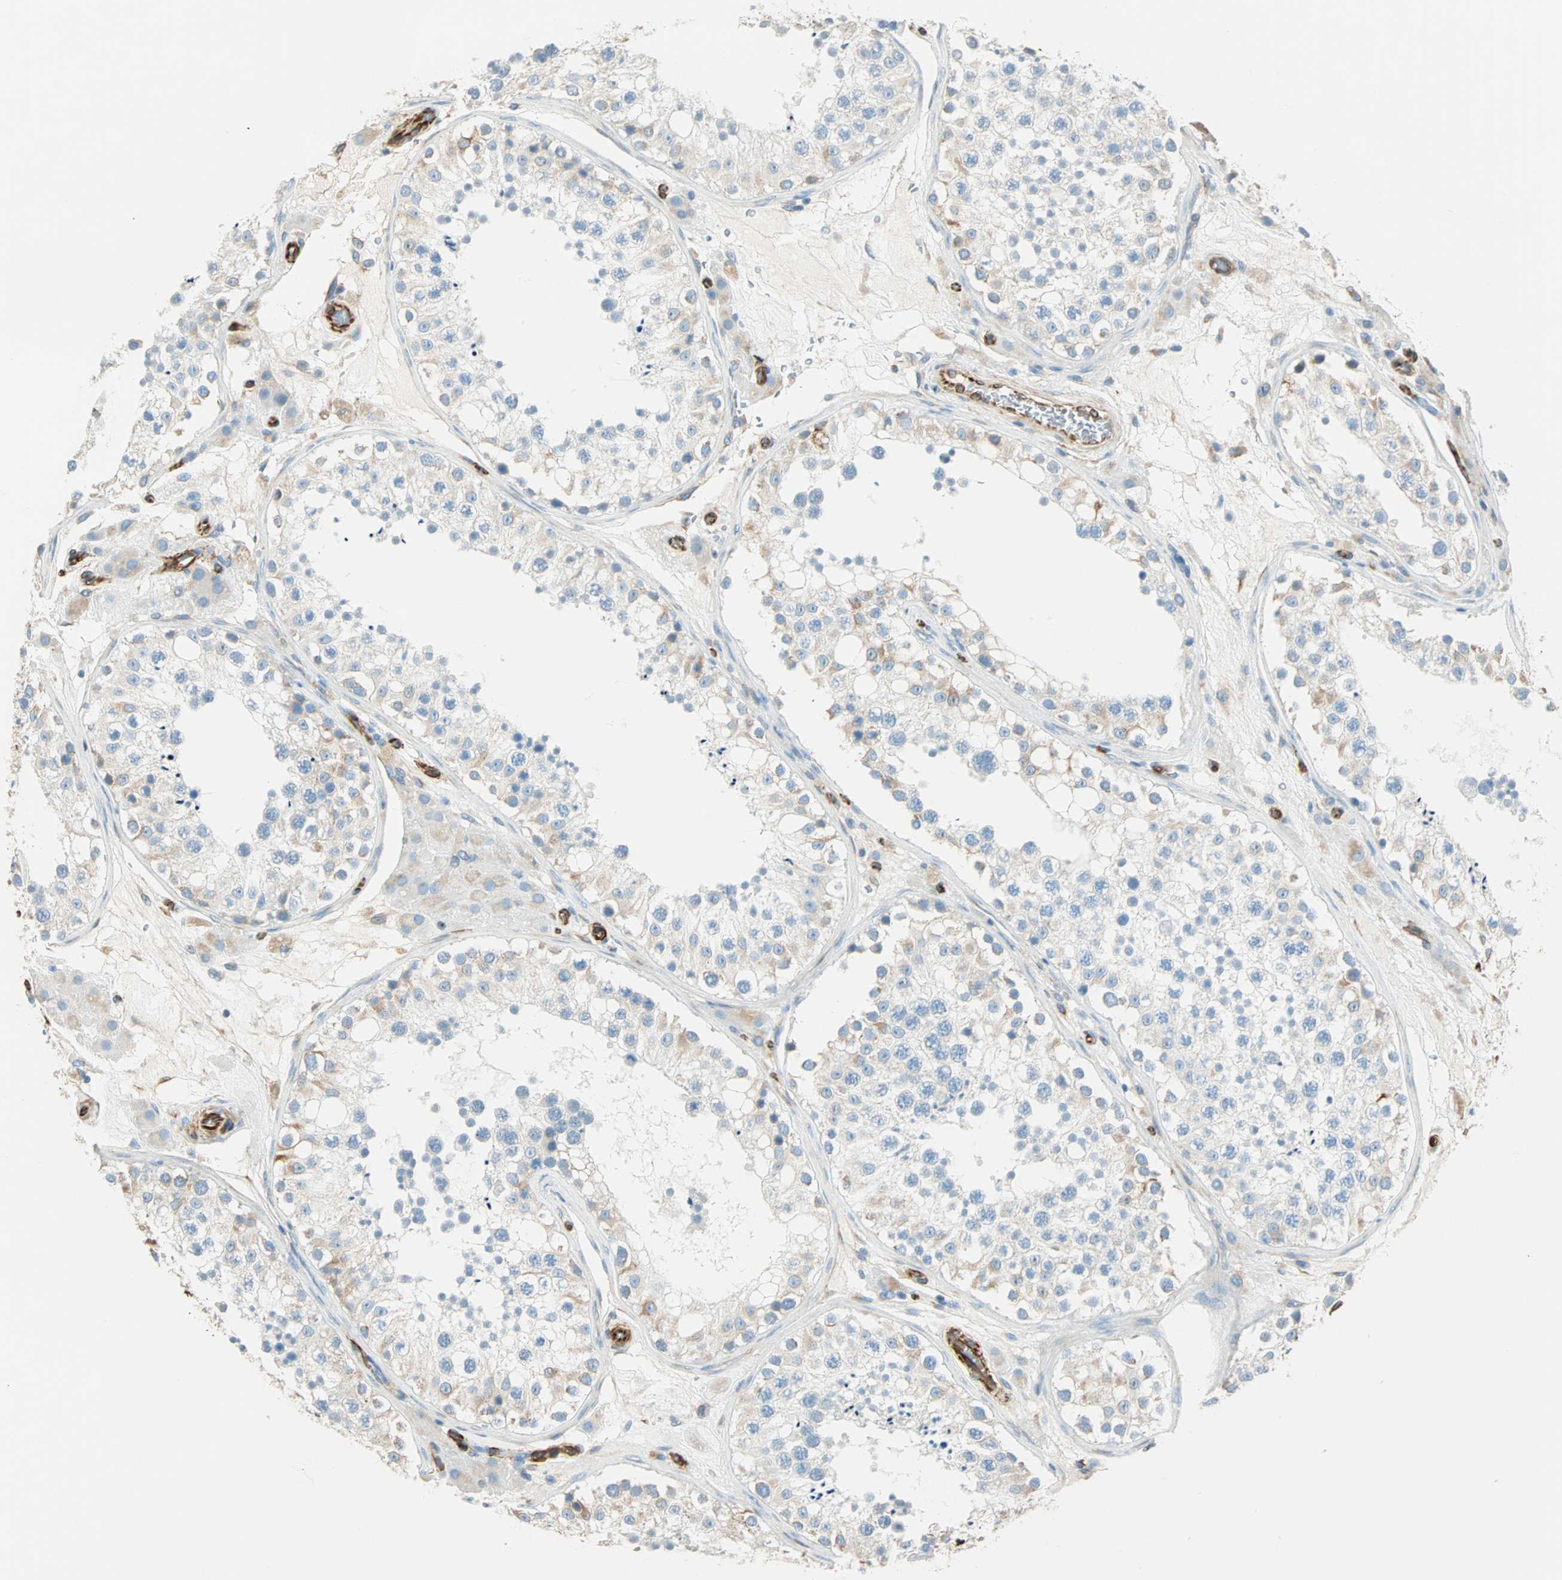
{"staining": {"intensity": "weak", "quantity": "<25%", "location": "cytoplasmic/membranous"}, "tissue": "testis", "cell_type": "Cells in seminiferous ducts", "image_type": "normal", "snomed": [{"axis": "morphology", "description": "Normal tissue, NOS"}, {"axis": "topography", "description": "Testis"}], "caption": "The photomicrograph demonstrates no significant expression in cells in seminiferous ducts of testis.", "gene": "NES", "patient": {"sex": "male", "age": 26}}